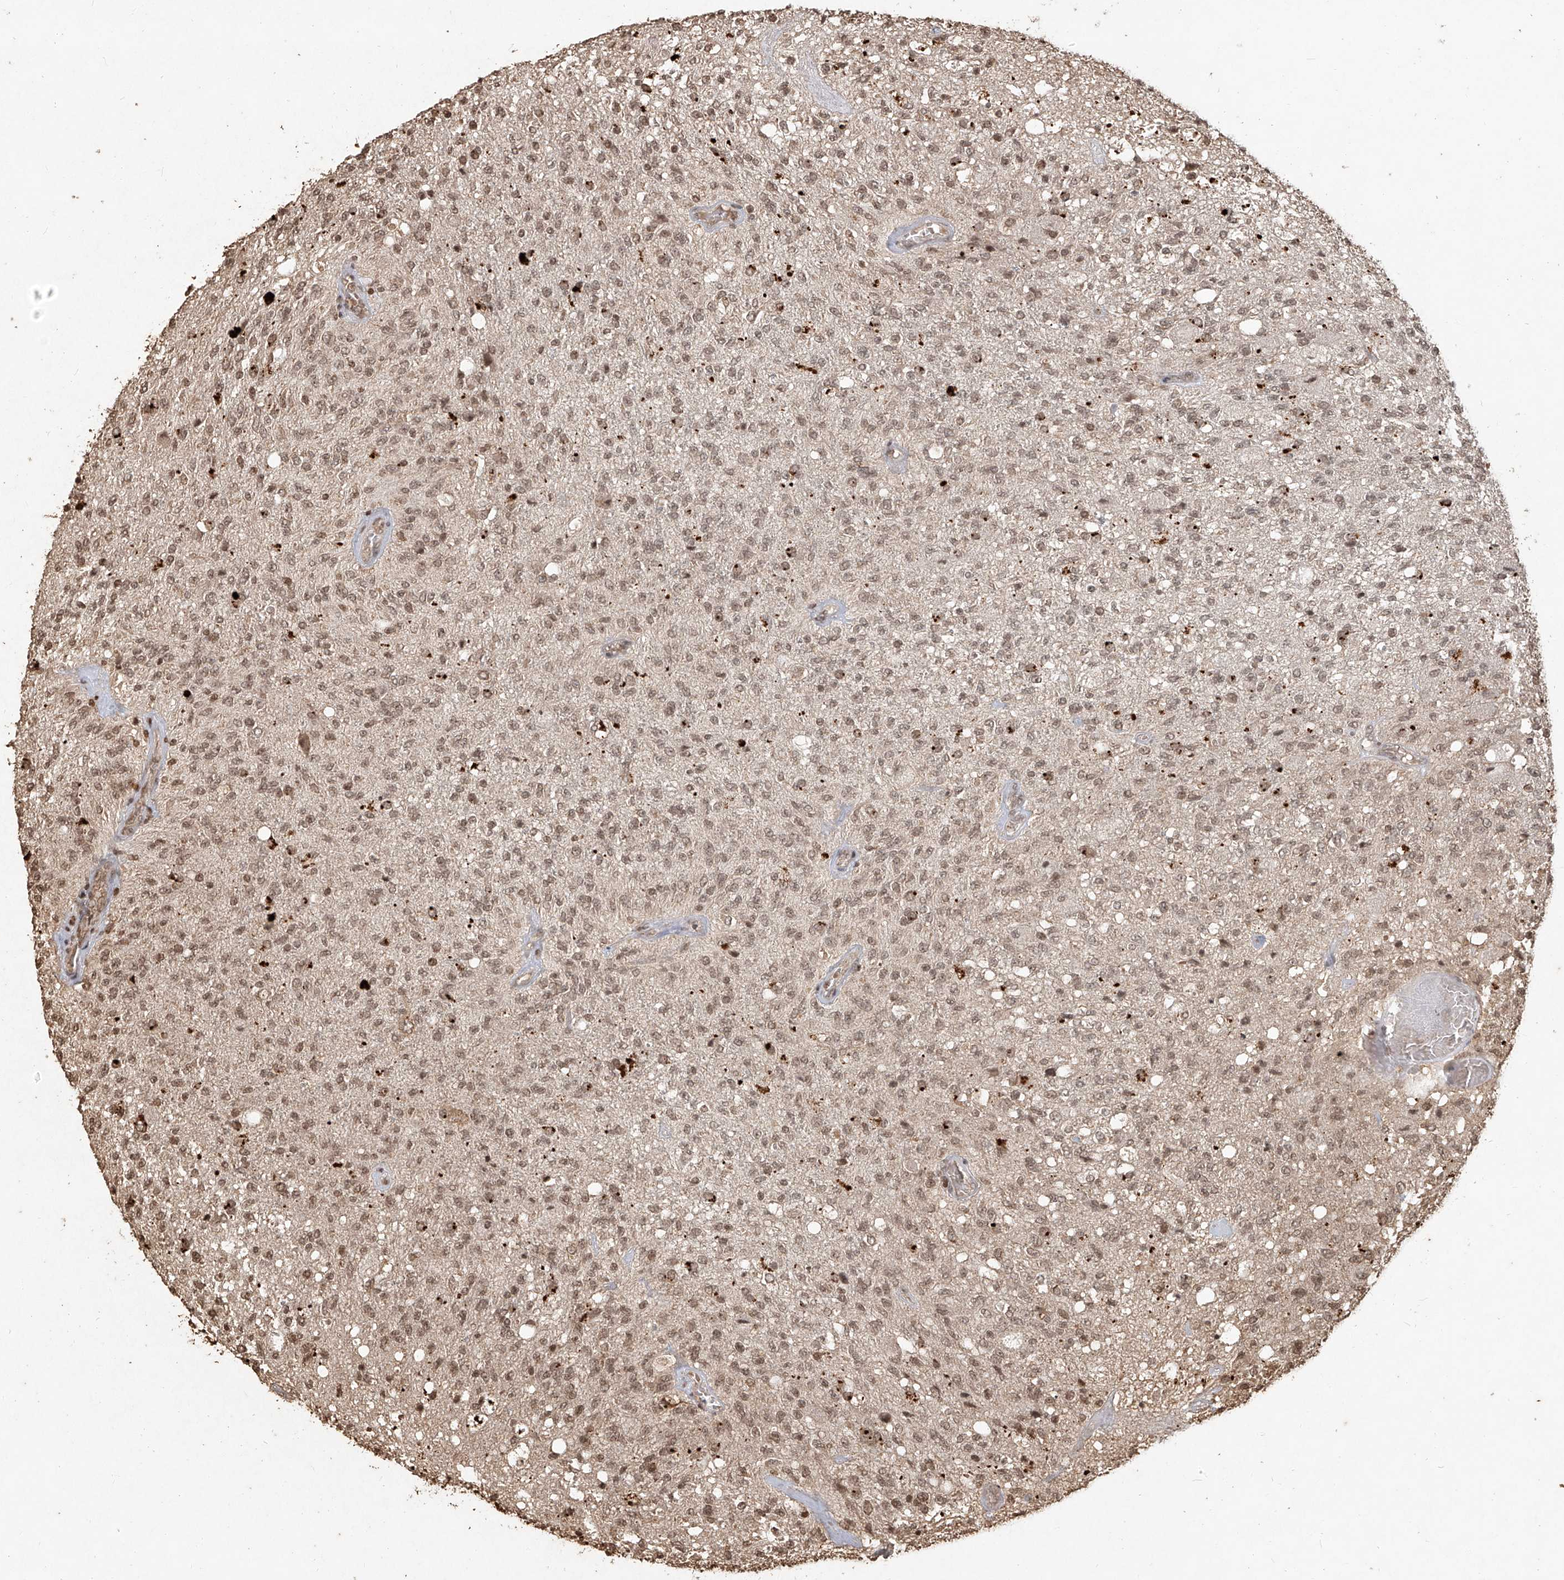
{"staining": {"intensity": "moderate", "quantity": ">75%", "location": "nuclear"}, "tissue": "glioma", "cell_type": "Tumor cells", "image_type": "cancer", "snomed": [{"axis": "morphology", "description": "Normal tissue, NOS"}, {"axis": "morphology", "description": "Glioma, malignant, High grade"}, {"axis": "topography", "description": "Cerebral cortex"}], "caption": "Approximately >75% of tumor cells in glioma display moderate nuclear protein expression as visualized by brown immunohistochemical staining.", "gene": "UBE2K", "patient": {"sex": "male", "age": 77}}